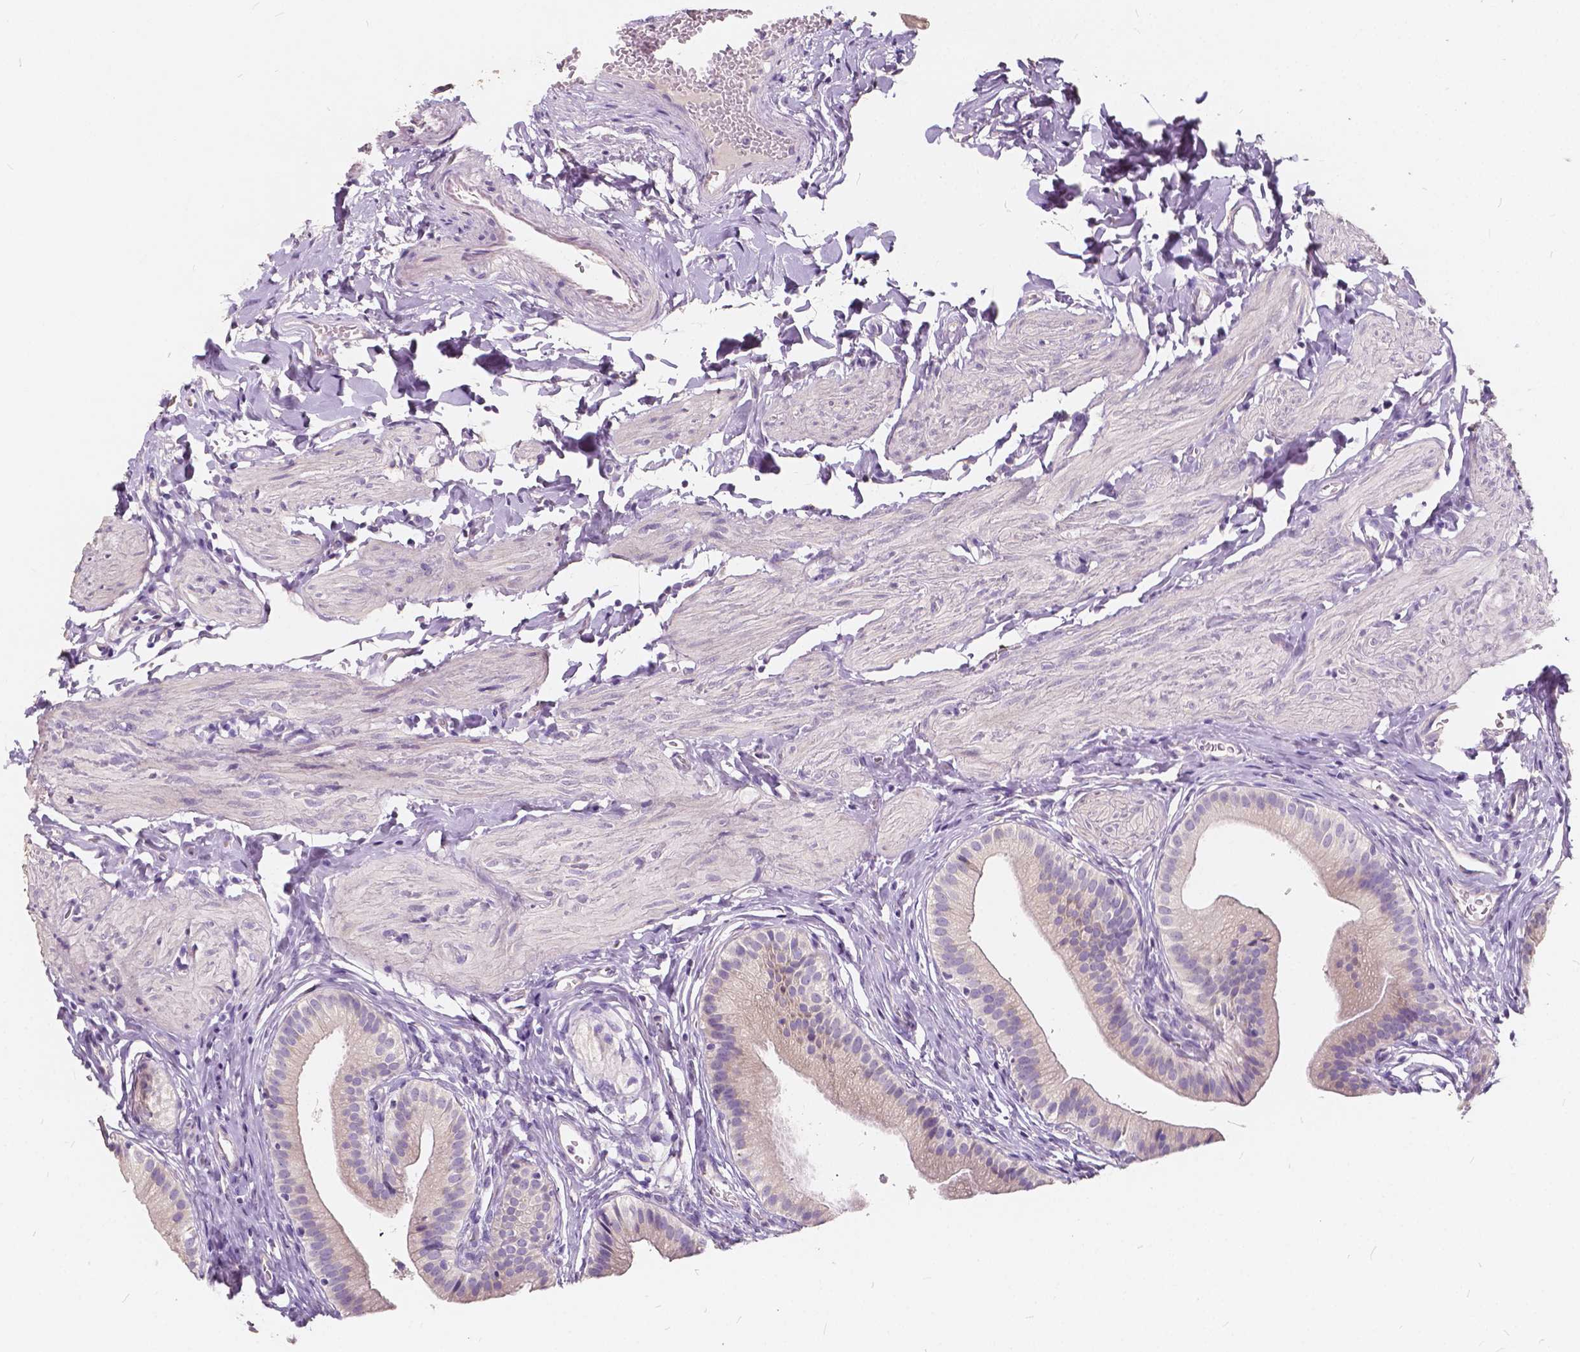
{"staining": {"intensity": "negative", "quantity": "none", "location": "none"}, "tissue": "gallbladder", "cell_type": "Glandular cells", "image_type": "normal", "snomed": [{"axis": "morphology", "description": "Normal tissue, NOS"}, {"axis": "topography", "description": "Gallbladder"}], "caption": "The immunohistochemistry (IHC) image has no significant positivity in glandular cells of gallbladder.", "gene": "SLC7A8", "patient": {"sex": "female", "age": 47}}